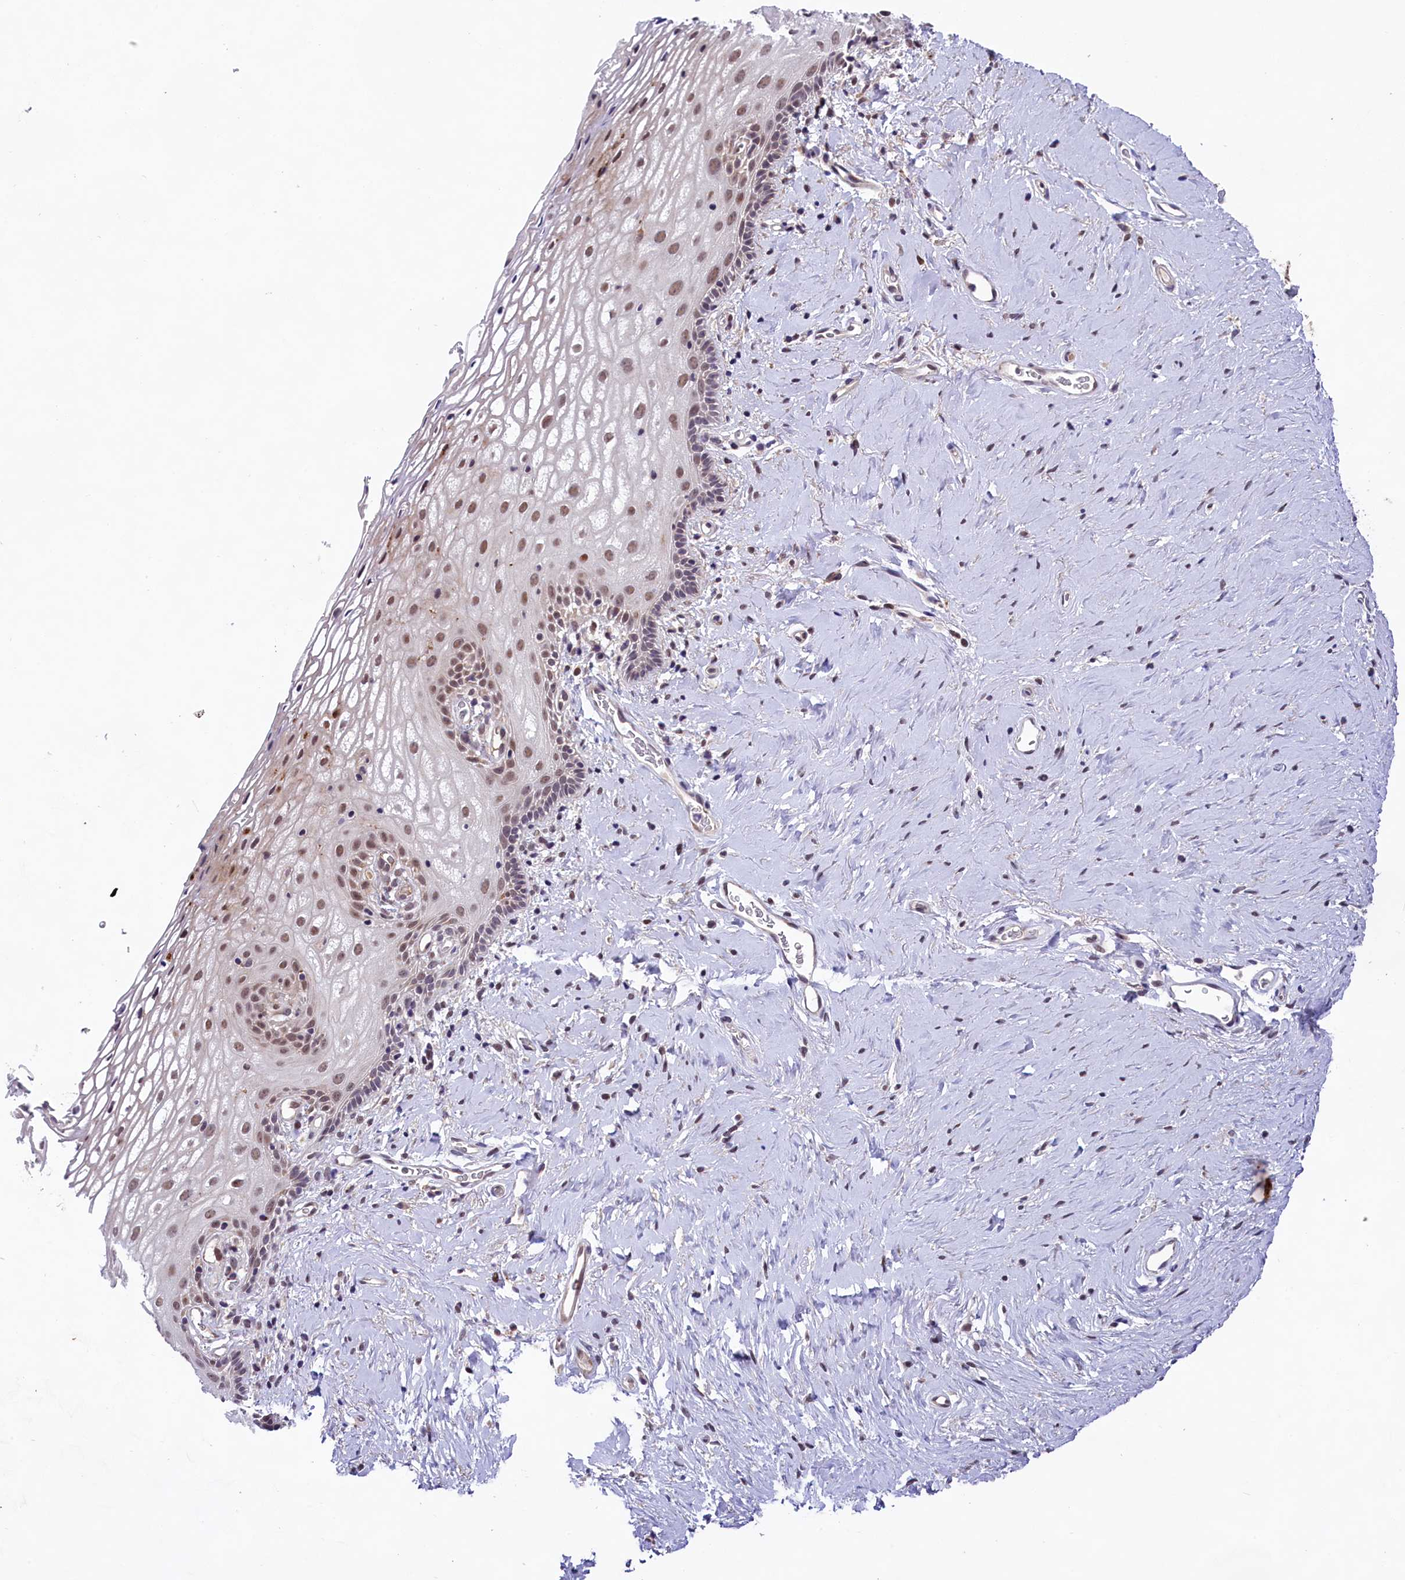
{"staining": {"intensity": "moderate", "quantity": "<25%", "location": "nuclear"}, "tissue": "vagina", "cell_type": "Squamous epithelial cells", "image_type": "normal", "snomed": [{"axis": "morphology", "description": "Normal tissue, NOS"}, {"axis": "morphology", "description": "Adenocarcinoma, NOS"}, {"axis": "topography", "description": "Rectum"}, {"axis": "topography", "description": "Vagina"}], "caption": "Immunohistochemical staining of unremarkable human vagina reveals low levels of moderate nuclear staining in about <25% of squamous epithelial cells. The protein of interest is stained brown, and the nuclei are stained in blue (DAB IHC with brightfield microscopy, high magnification).", "gene": "FBXO45", "patient": {"sex": "female", "age": 71}}